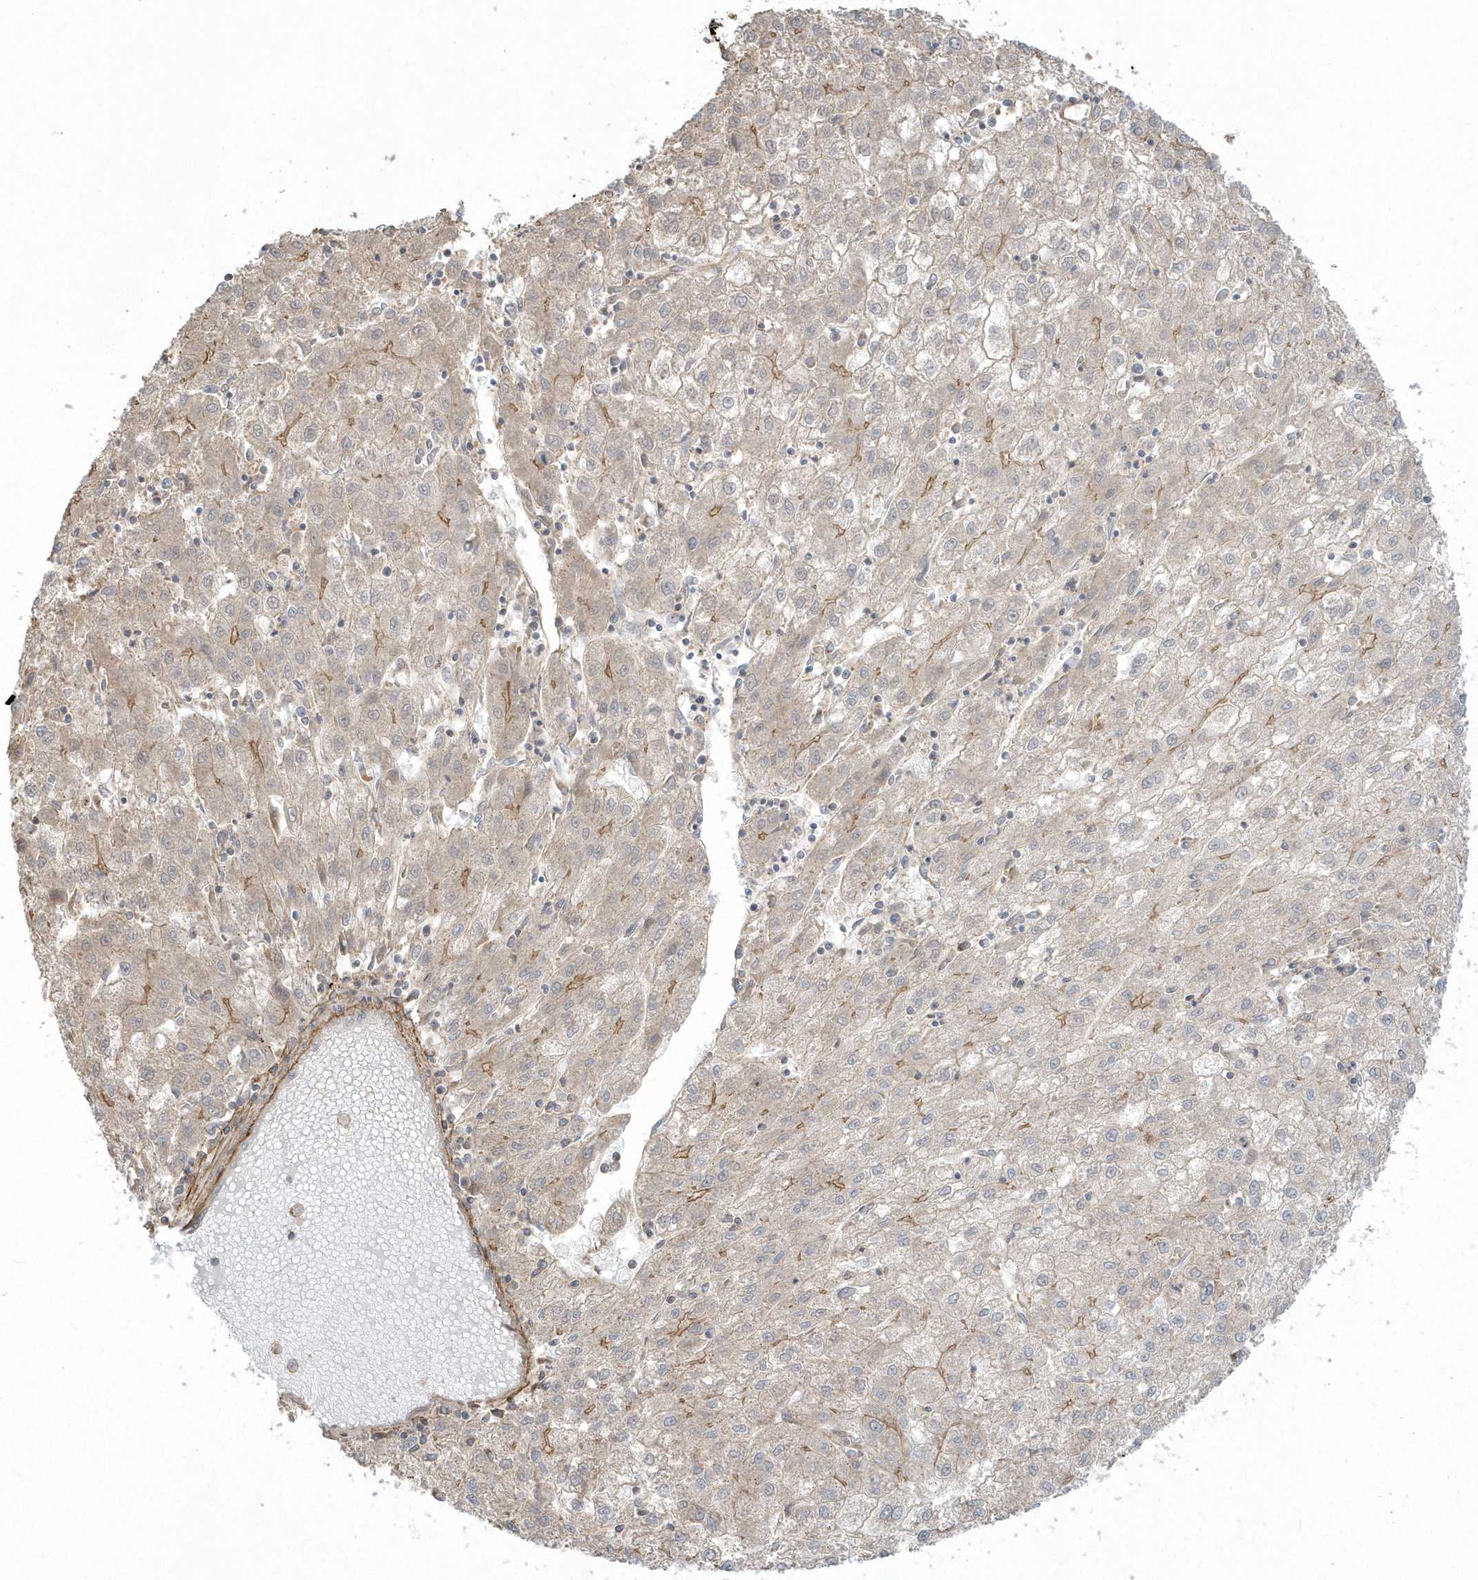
{"staining": {"intensity": "weak", "quantity": "25%-75%", "location": "cytoplasmic/membranous"}, "tissue": "liver cancer", "cell_type": "Tumor cells", "image_type": "cancer", "snomed": [{"axis": "morphology", "description": "Carcinoma, Hepatocellular, NOS"}, {"axis": "topography", "description": "Liver"}], "caption": "Protein positivity by IHC demonstrates weak cytoplasmic/membranous positivity in about 25%-75% of tumor cells in hepatocellular carcinoma (liver).", "gene": "ARMC8", "patient": {"sex": "male", "age": 72}}